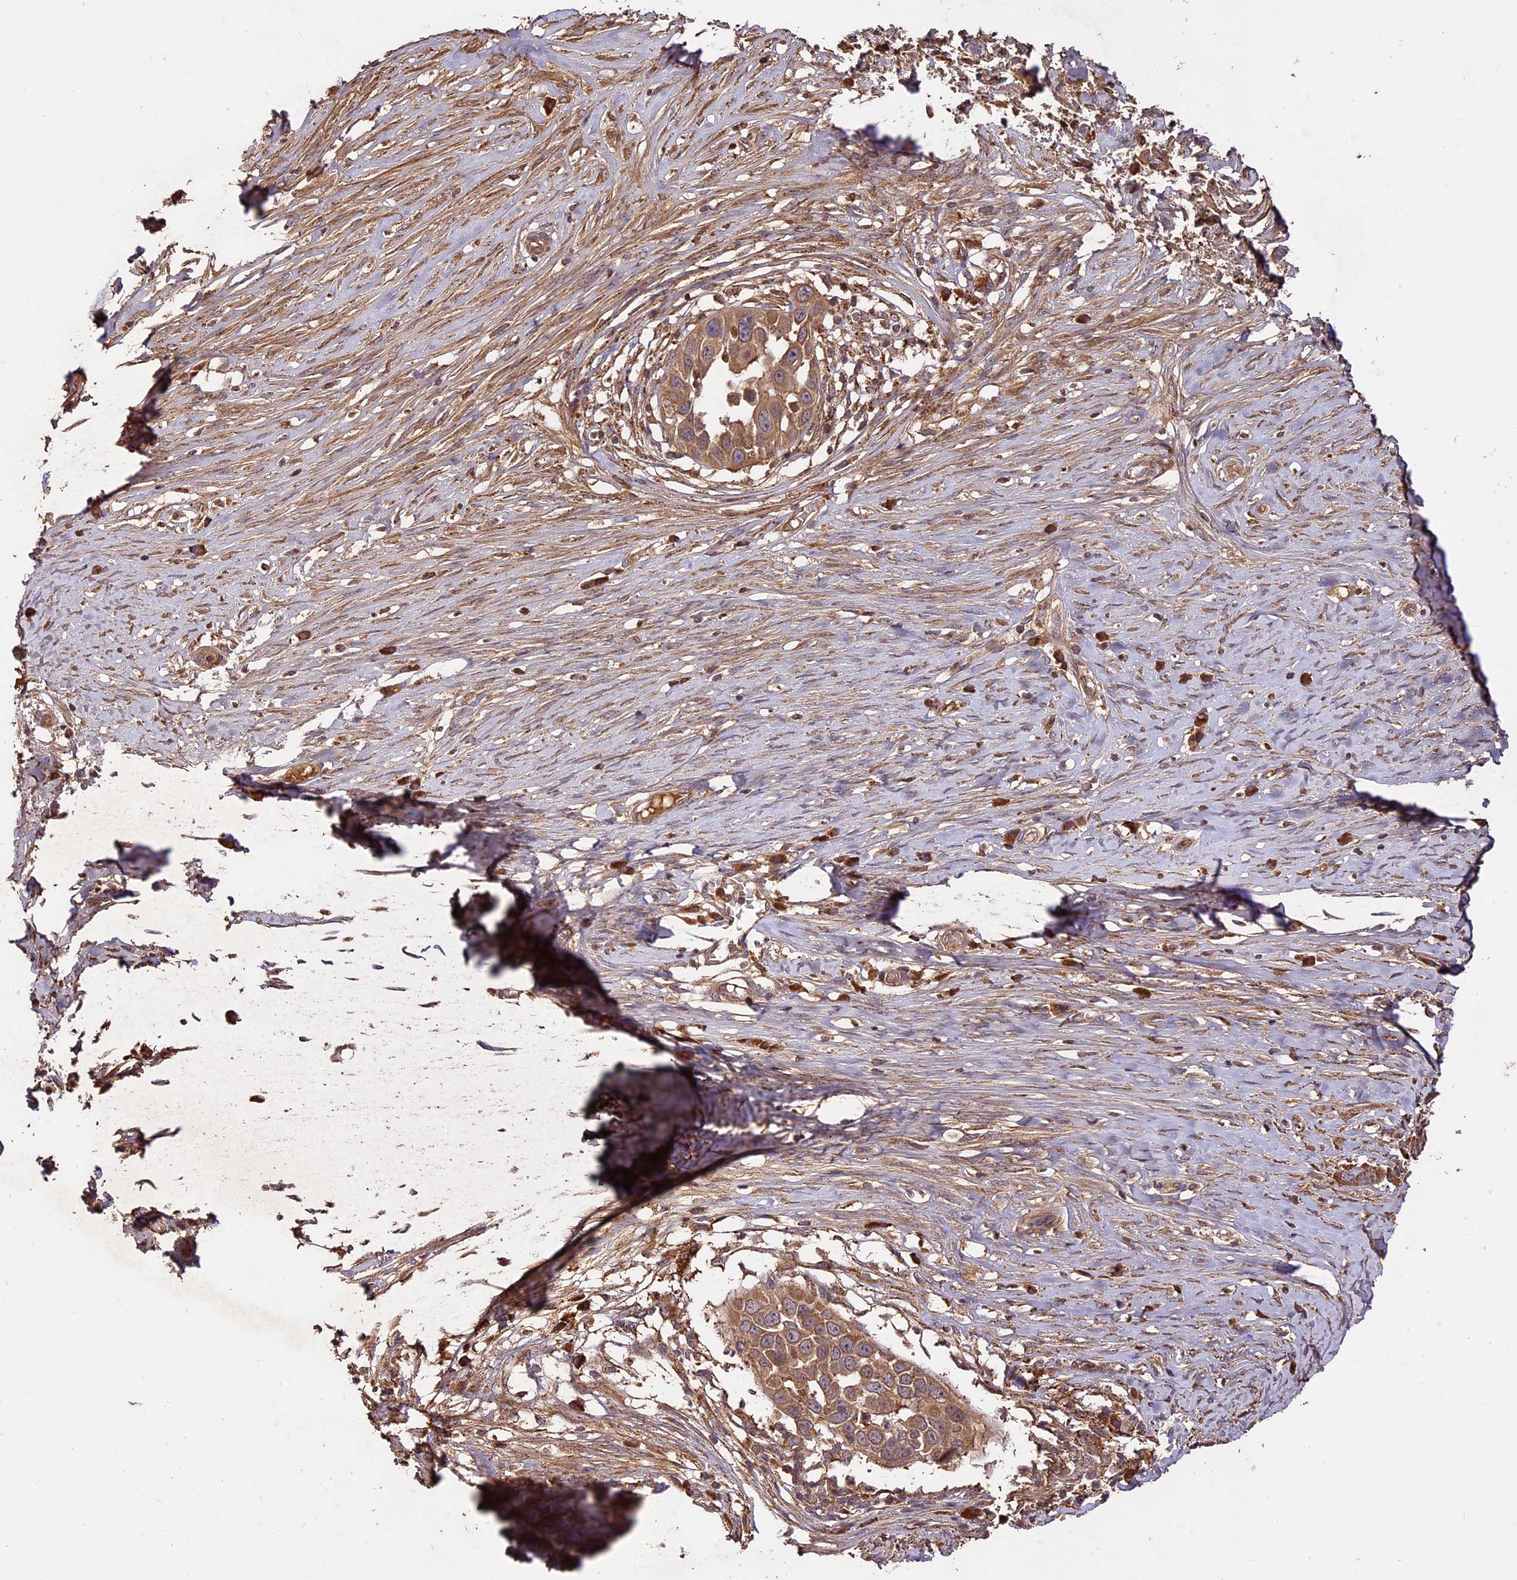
{"staining": {"intensity": "moderate", "quantity": ">75%", "location": "cytoplasmic/membranous"}, "tissue": "skin cancer", "cell_type": "Tumor cells", "image_type": "cancer", "snomed": [{"axis": "morphology", "description": "Squamous cell carcinoma, NOS"}, {"axis": "topography", "description": "Skin"}], "caption": "Protein staining by immunohistochemistry (IHC) demonstrates moderate cytoplasmic/membranous expression in approximately >75% of tumor cells in skin cancer.", "gene": "CRLF1", "patient": {"sex": "female", "age": 44}}